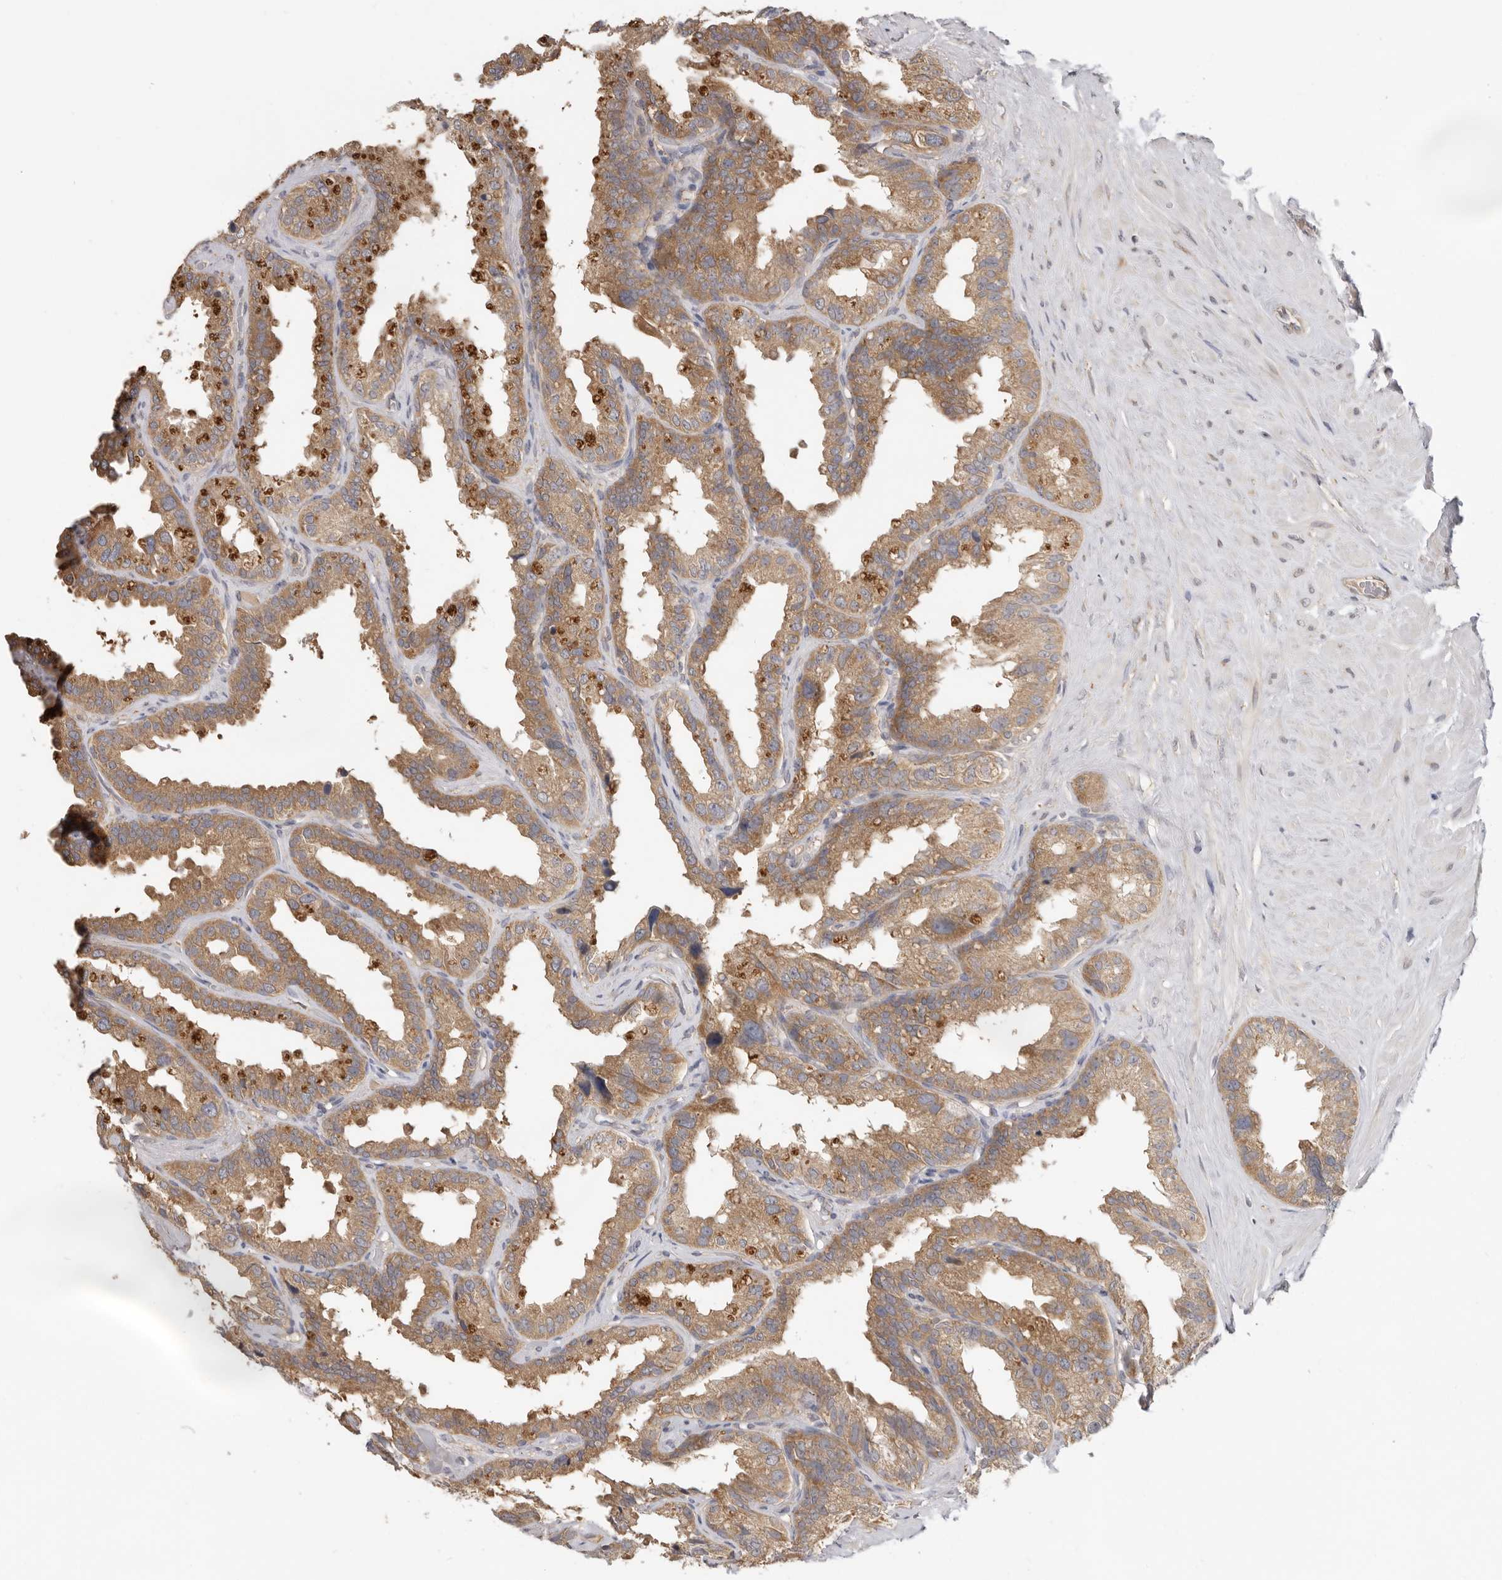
{"staining": {"intensity": "moderate", "quantity": ">75%", "location": "cytoplasmic/membranous"}, "tissue": "seminal vesicle", "cell_type": "Glandular cells", "image_type": "normal", "snomed": [{"axis": "morphology", "description": "Normal tissue, NOS"}, {"axis": "topography", "description": "Seminal veicle"}], "caption": "Protein staining of normal seminal vesicle demonstrates moderate cytoplasmic/membranous positivity in approximately >75% of glandular cells.", "gene": "PPP1R42", "patient": {"sex": "male", "age": 80}}